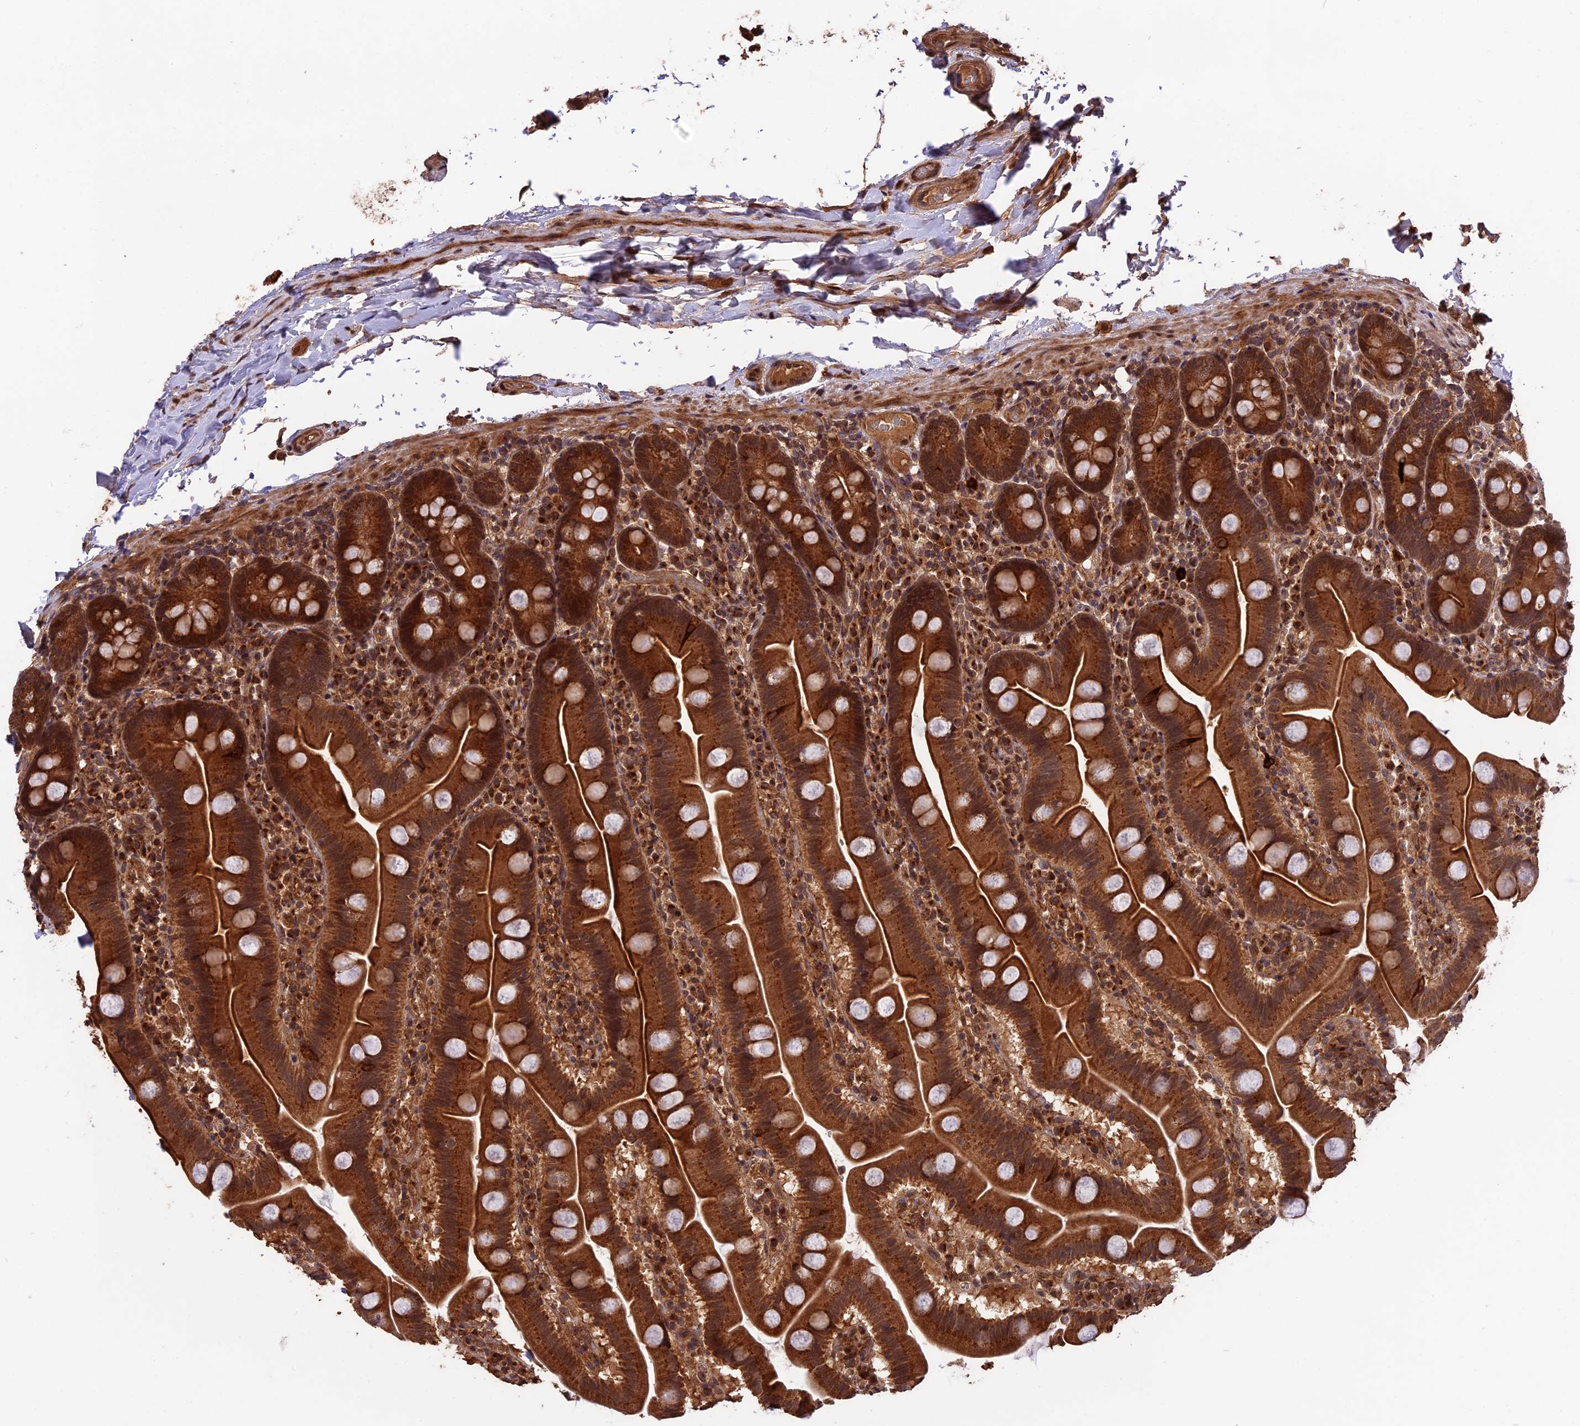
{"staining": {"intensity": "strong", "quantity": ">75%", "location": "cytoplasmic/membranous,nuclear"}, "tissue": "small intestine", "cell_type": "Glandular cells", "image_type": "normal", "snomed": [{"axis": "morphology", "description": "Normal tissue, NOS"}, {"axis": "topography", "description": "Small intestine"}], "caption": "Unremarkable small intestine displays strong cytoplasmic/membranous,nuclear expression in approximately >75% of glandular cells Nuclei are stained in blue..", "gene": "ESCO1", "patient": {"sex": "female", "age": 68}}